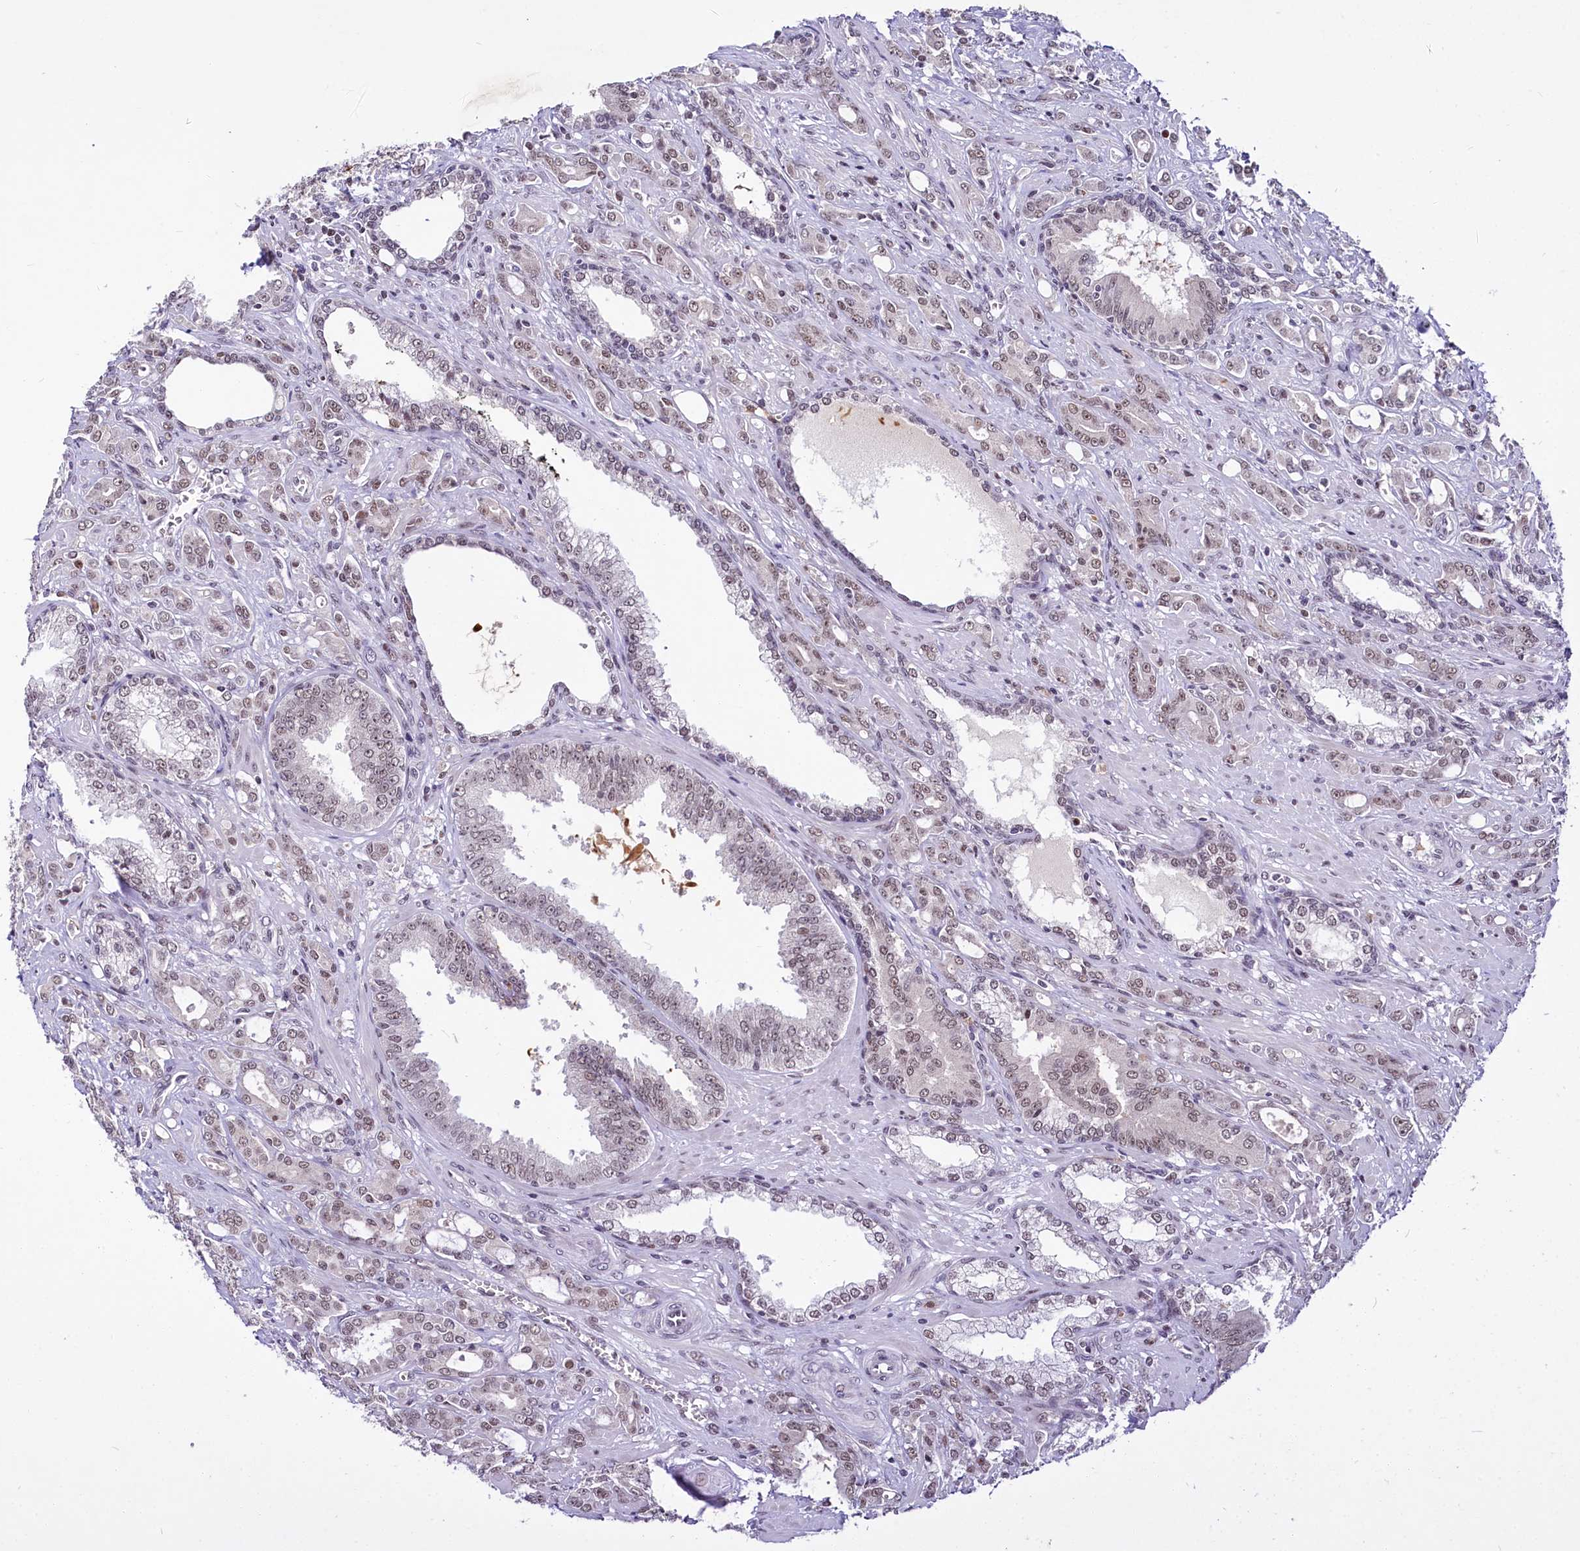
{"staining": {"intensity": "weak", "quantity": "<25%", "location": "nuclear"}, "tissue": "prostate cancer", "cell_type": "Tumor cells", "image_type": "cancer", "snomed": [{"axis": "morphology", "description": "Adenocarcinoma, High grade"}, {"axis": "topography", "description": "Prostate"}], "caption": "DAB immunohistochemical staining of human prostate high-grade adenocarcinoma displays no significant expression in tumor cells.", "gene": "SCAF11", "patient": {"sex": "male", "age": 72}}